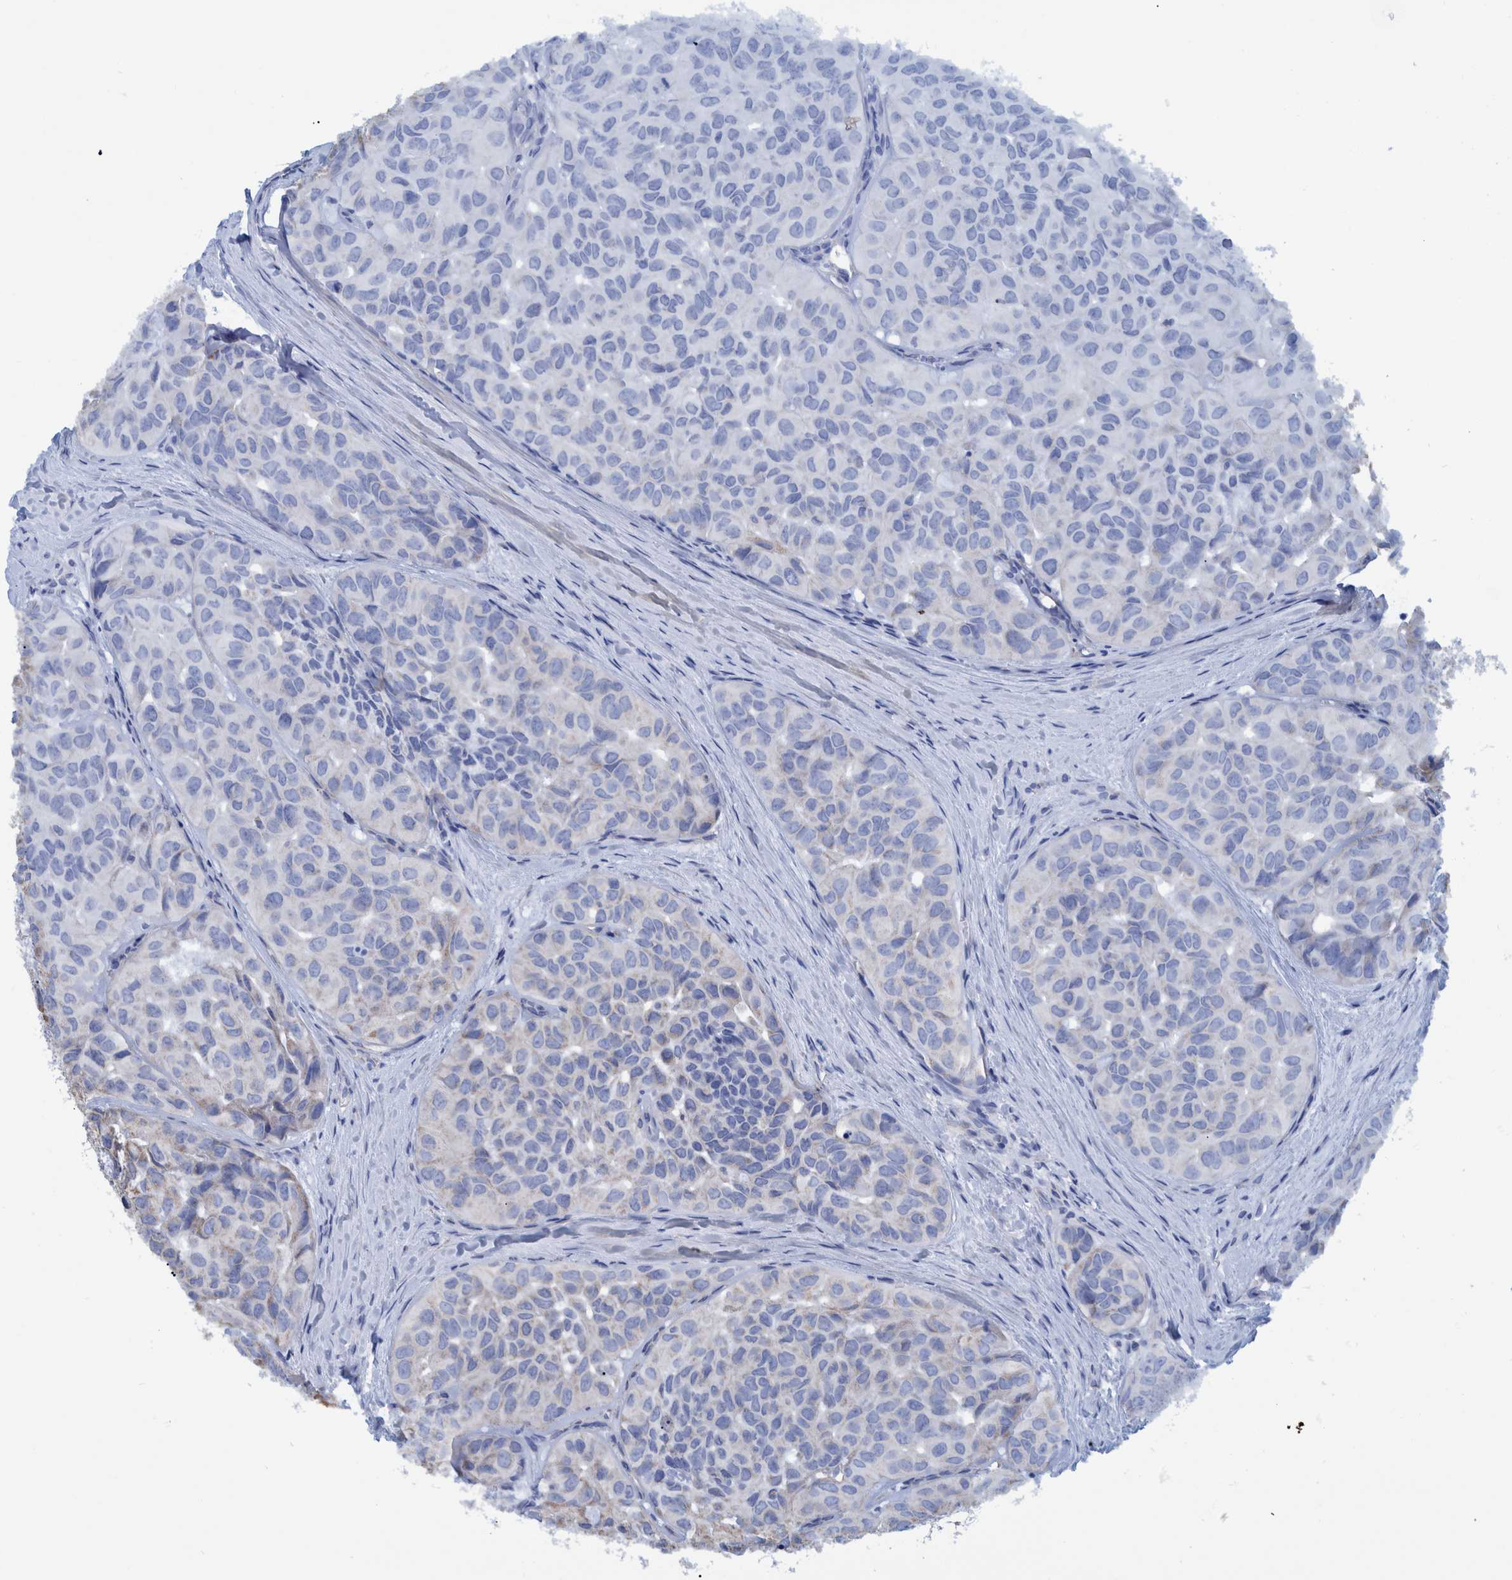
{"staining": {"intensity": "negative", "quantity": "none", "location": "none"}, "tissue": "head and neck cancer", "cell_type": "Tumor cells", "image_type": "cancer", "snomed": [{"axis": "morphology", "description": "Adenocarcinoma, NOS"}, {"axis": "topography", "description": "Salivary gland, NOS"}, {"axis": "topography", "description": "Head-Neck"}], "caption": "Immunohistochemical staining of head and neck cancer (adenocarcinoma) reveals no significant positivity in tumor cells. The staining is performed using DAB (3,3'-diaminobenzidine) brown chromogen with nuclei counter-stained in using hematoxylin.", "gene": "BZW2", "patient": {"sex": "female", "age": 76}}